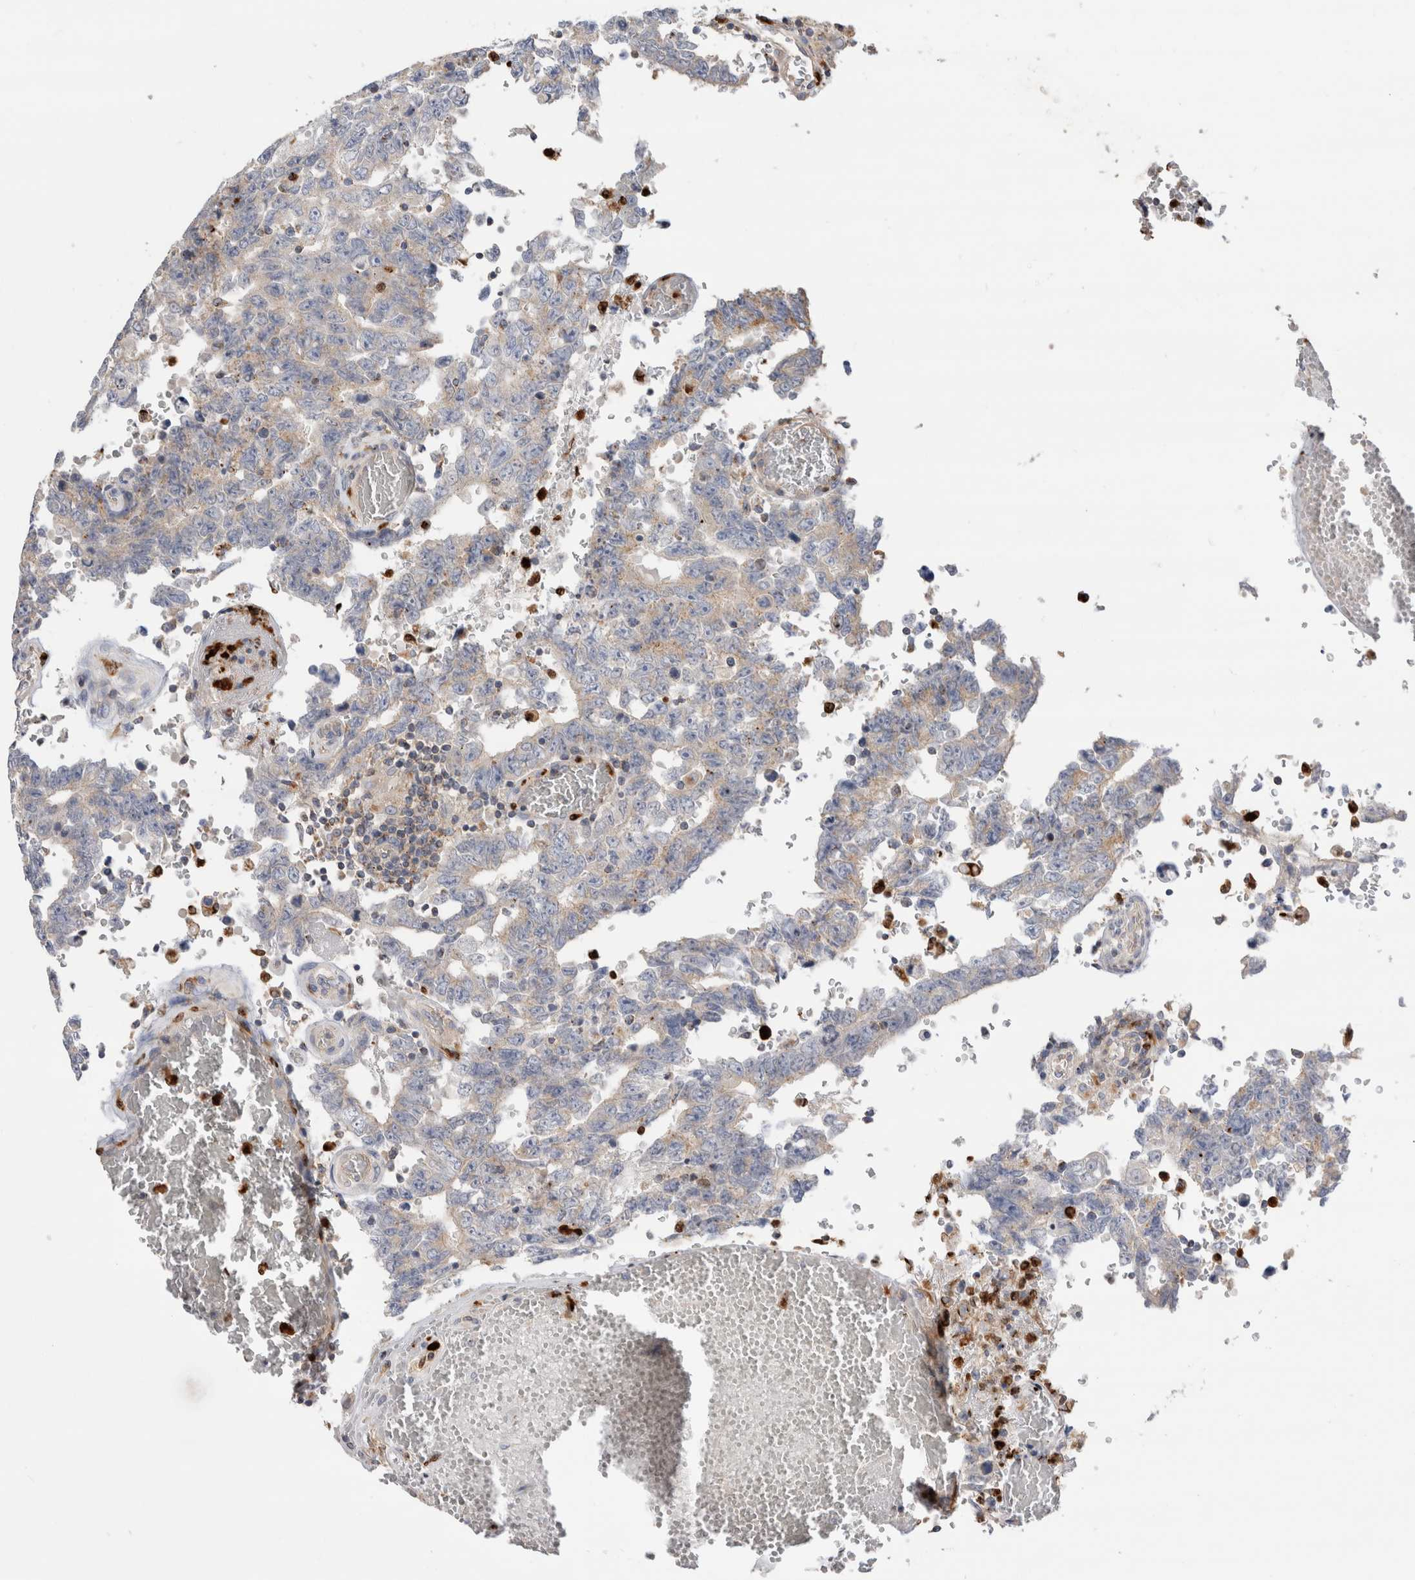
{"staining": {"intensity": "weak", "quantity": "<25%", "location": "cytoplasmic/membranous"}, "tissue": "testis cancer", "cell_type": "Tumor cells", "image_type": "cancer", "snomed": [{"axis": "morphology", "description": "Carcinoma, Embryonal, NOS"}, {"axis": "topography", "description": "Testis"}], "caption": "Tumor cells are negative for brown protein staining in testis cancer.", "gene": "NXT2", "patient": {"sex": "male", "age": 26}}